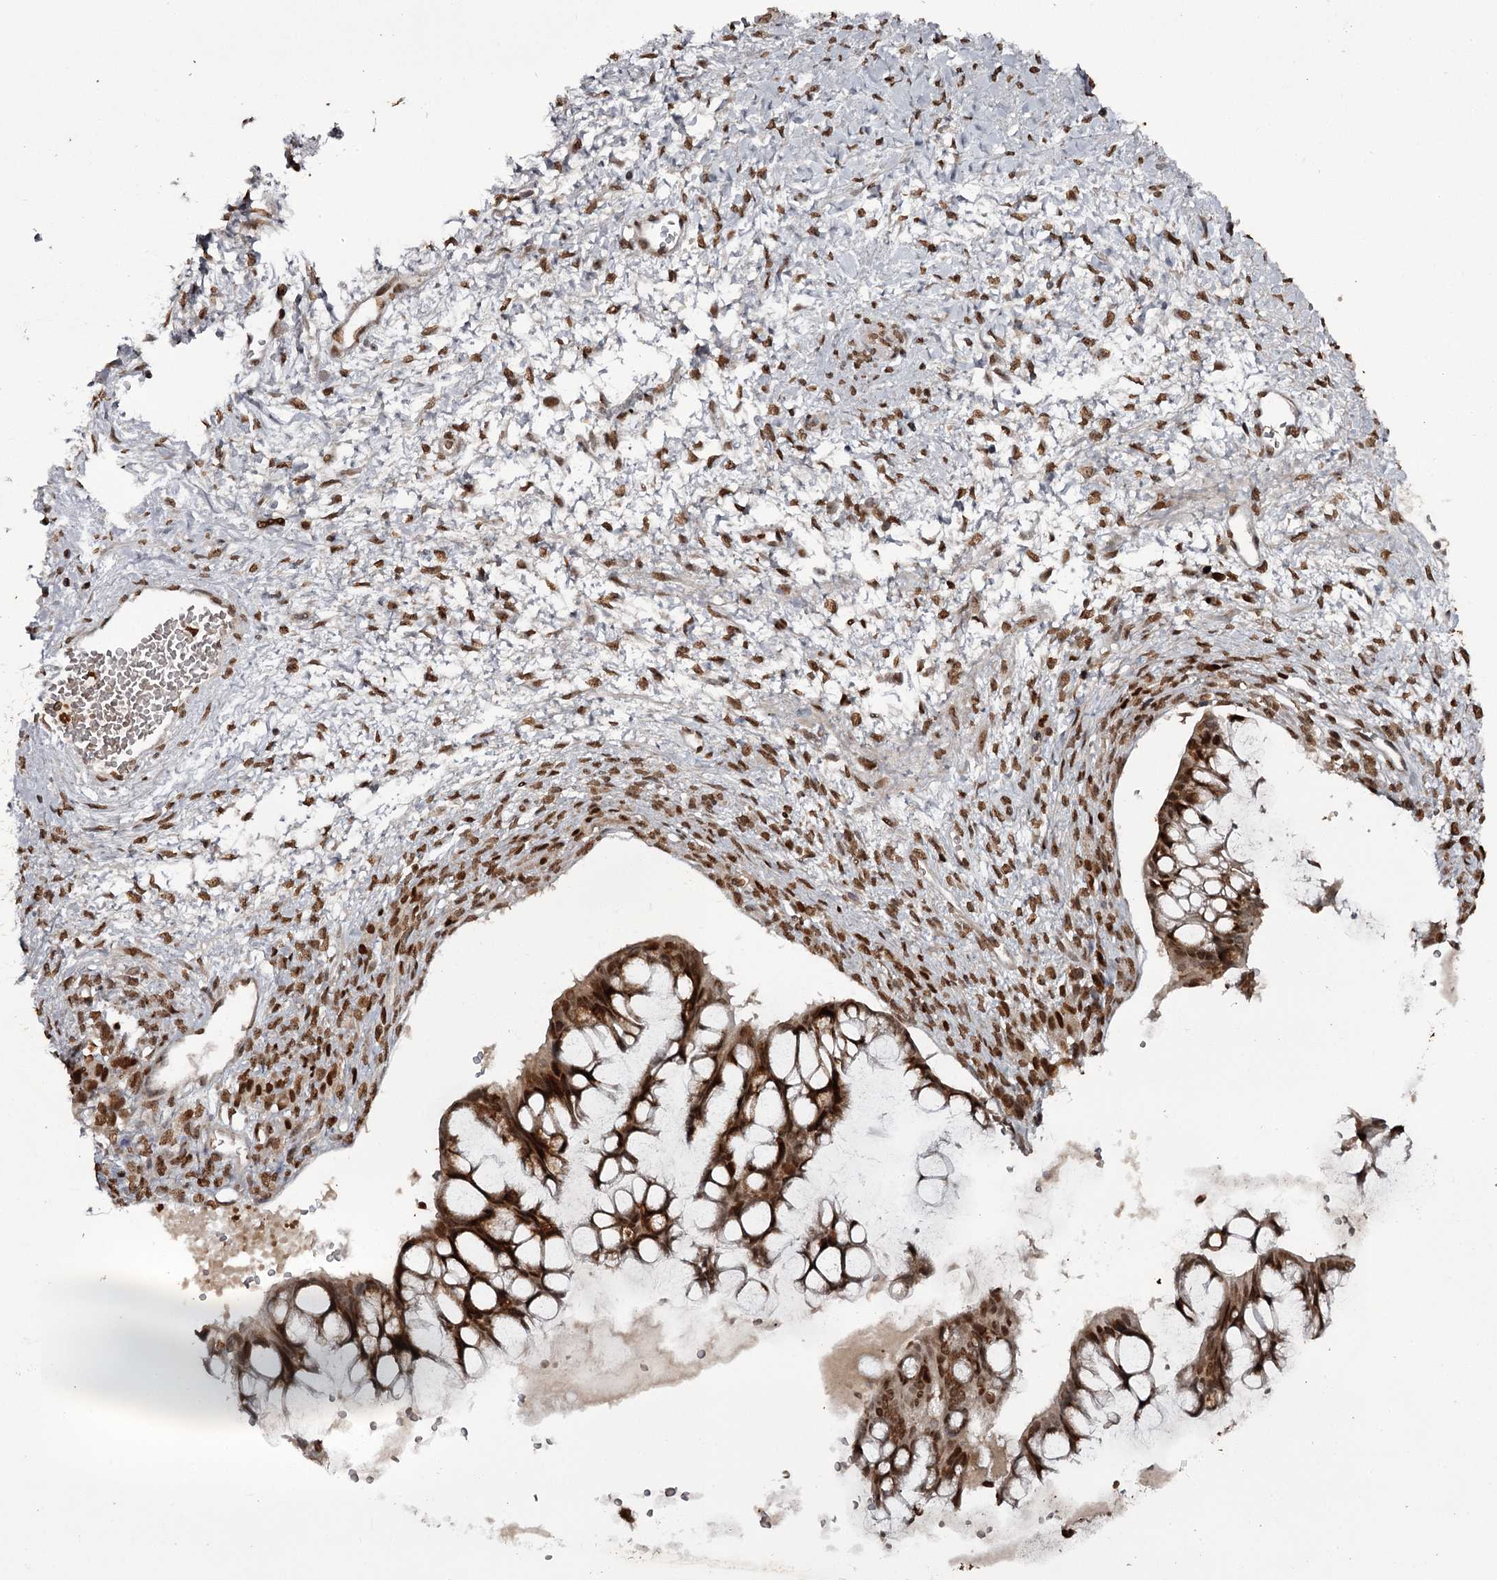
{"staining": {"intensity": "strong", "quantity": ">75%", "location": "cytoplasmic/membranous,nuclear"}, "tissue": "ovarian cancer", "cell_type": "Tumor cells", "image_type": "cancer", "snomed": [{"axis": "morphology", "description": "Cystadenocarcinoma, mucinous, NOS"}, {"axis": "topography", "description": "Ovary"}], "caption": "Protein expression analysis of ovarian mucinous cystadenocarcinoma displays strong cytoplasmic/membranous and nuclear expression in approximately >75% of tumor cells.", "gene": "THYN1", "patient": {"sex": "female", "age": 73}}